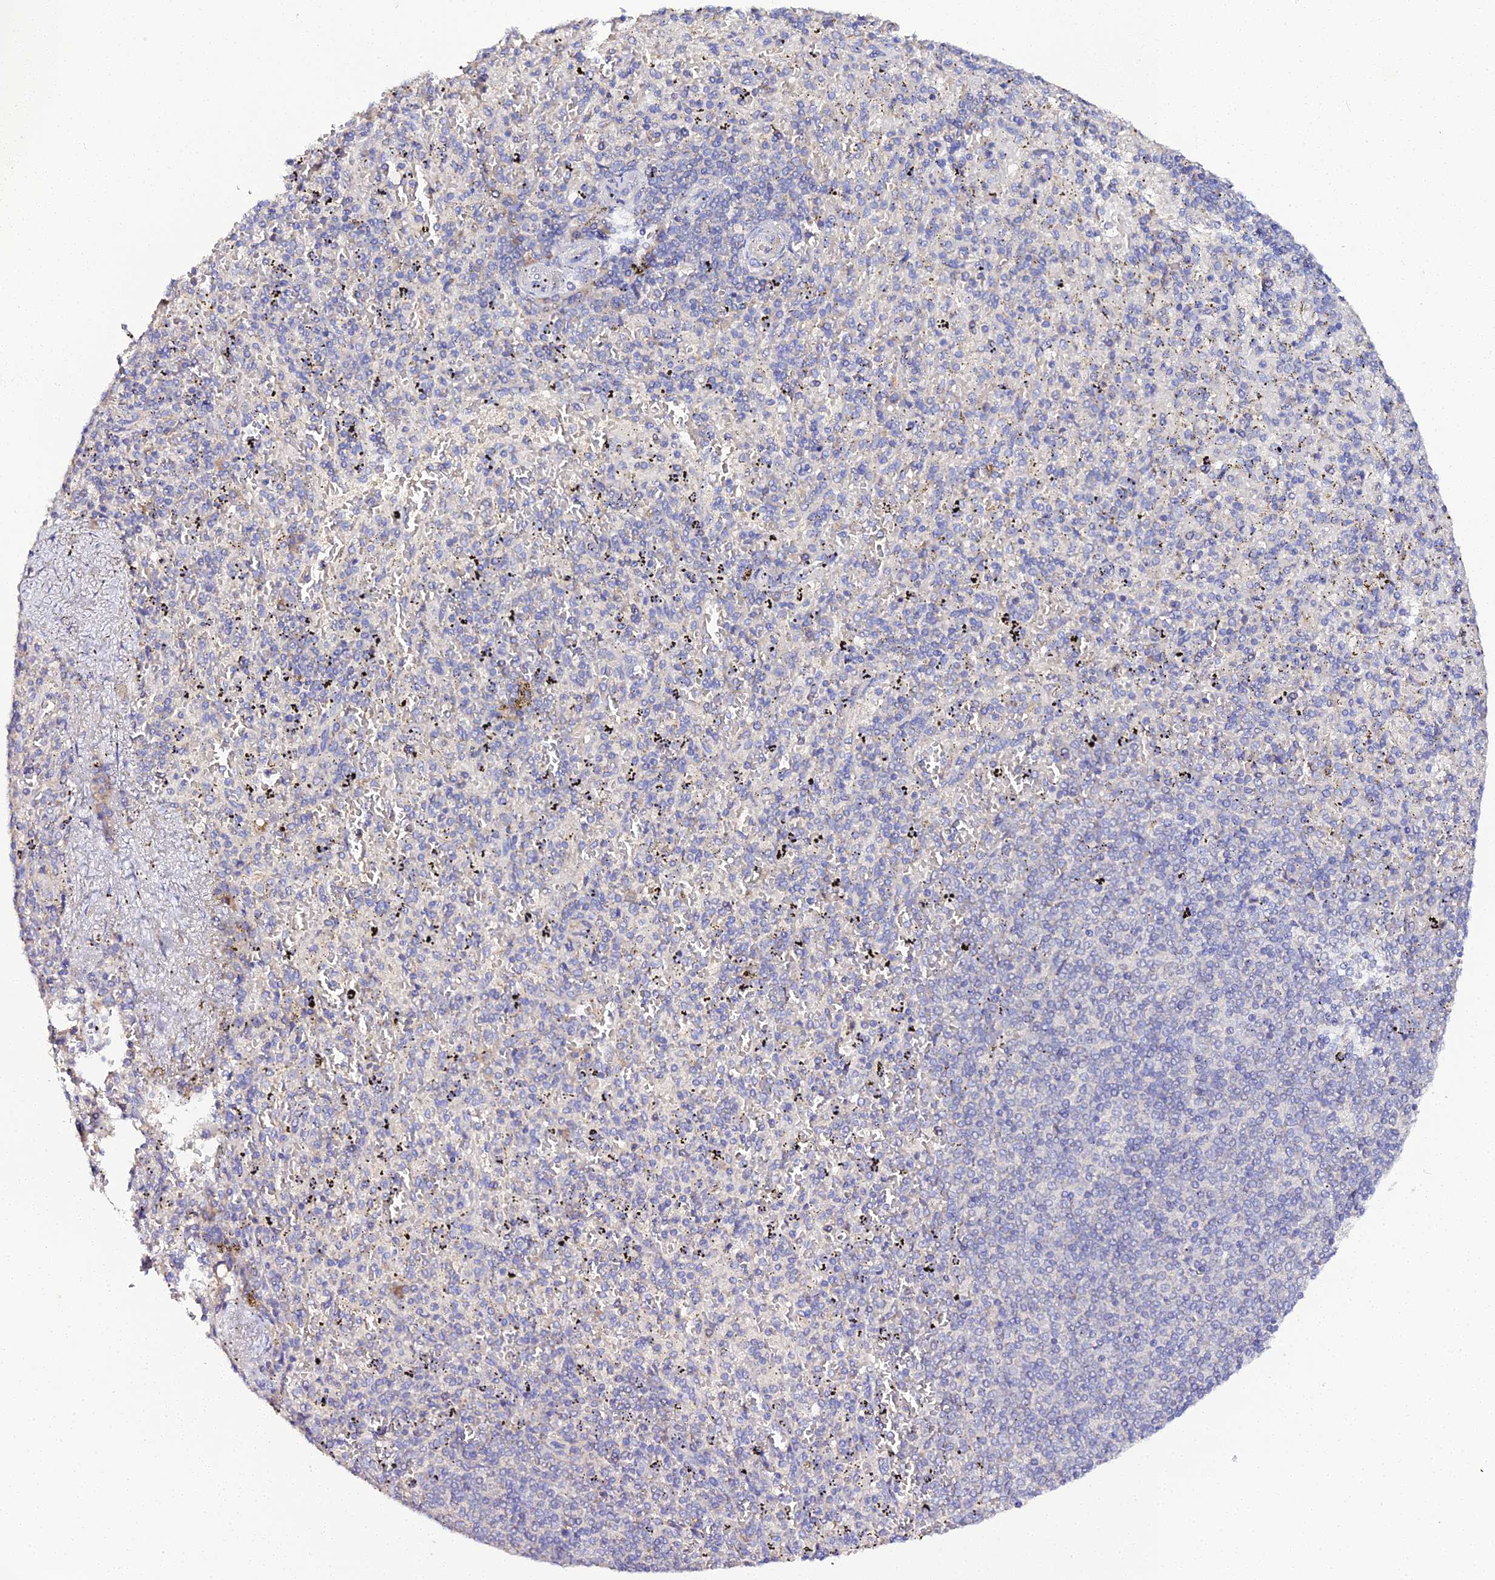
{"staining": {"intensity": "moderate", "quantity": "<25%", "location": "cytoplasmic/membranous"}, "tissue": "spleen", "cell_type": "Cells in red pulp", "image_type": "normal", "snomed": [{"axis": "morphology", "description": "Normal tissue, NOS"}, {"axis": "topography", "description": "Spleen"}], "caption": "This micrograph demonstrates IHC staining of normal spleen, with low moderate cytoplasmic/membranous expression in about <25% of cells in red pulp.", "gene": "SCX", "patient": {"sex": "male", "age": 82}}